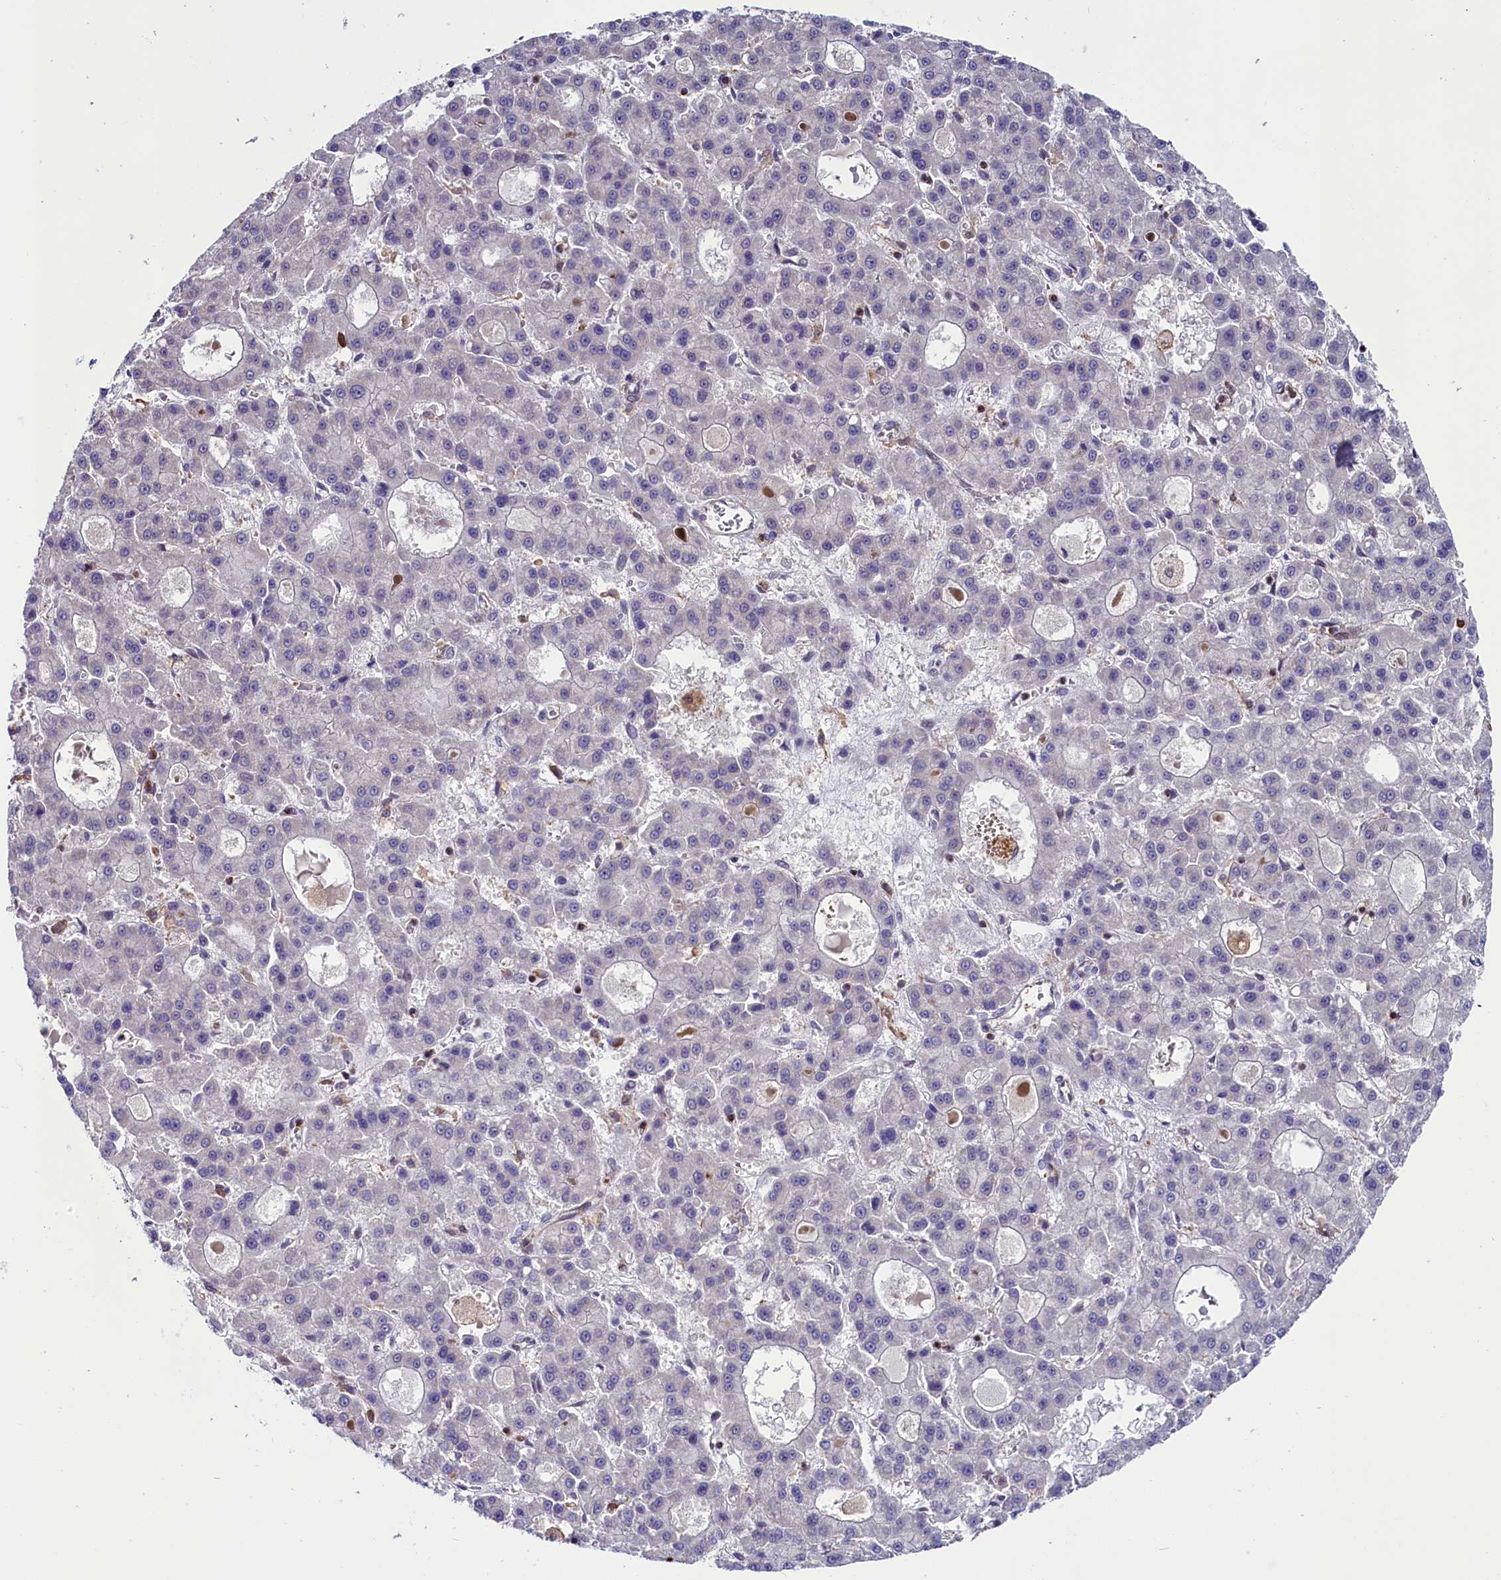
{"staining": {"intensity": "negative", "quantity": "none", "location": "none"}, "tissue": "liver cancer", "cell_type": "Tumor cells", "image_type": "cancer", "snomed": [{"axis": "morphology", "description": "Carcinoma, Hepatocellular, NOS"}, {"axis": "topography", "description": "Liver"}], "caption": "Hepatocellular carcinoma (liver) stained for a protein using immunohistochemistry (IHC) demonstrates no expression tumor cells.", "gene": "CIAPIN1", "patient": {"sex": "male", "age": 70}}